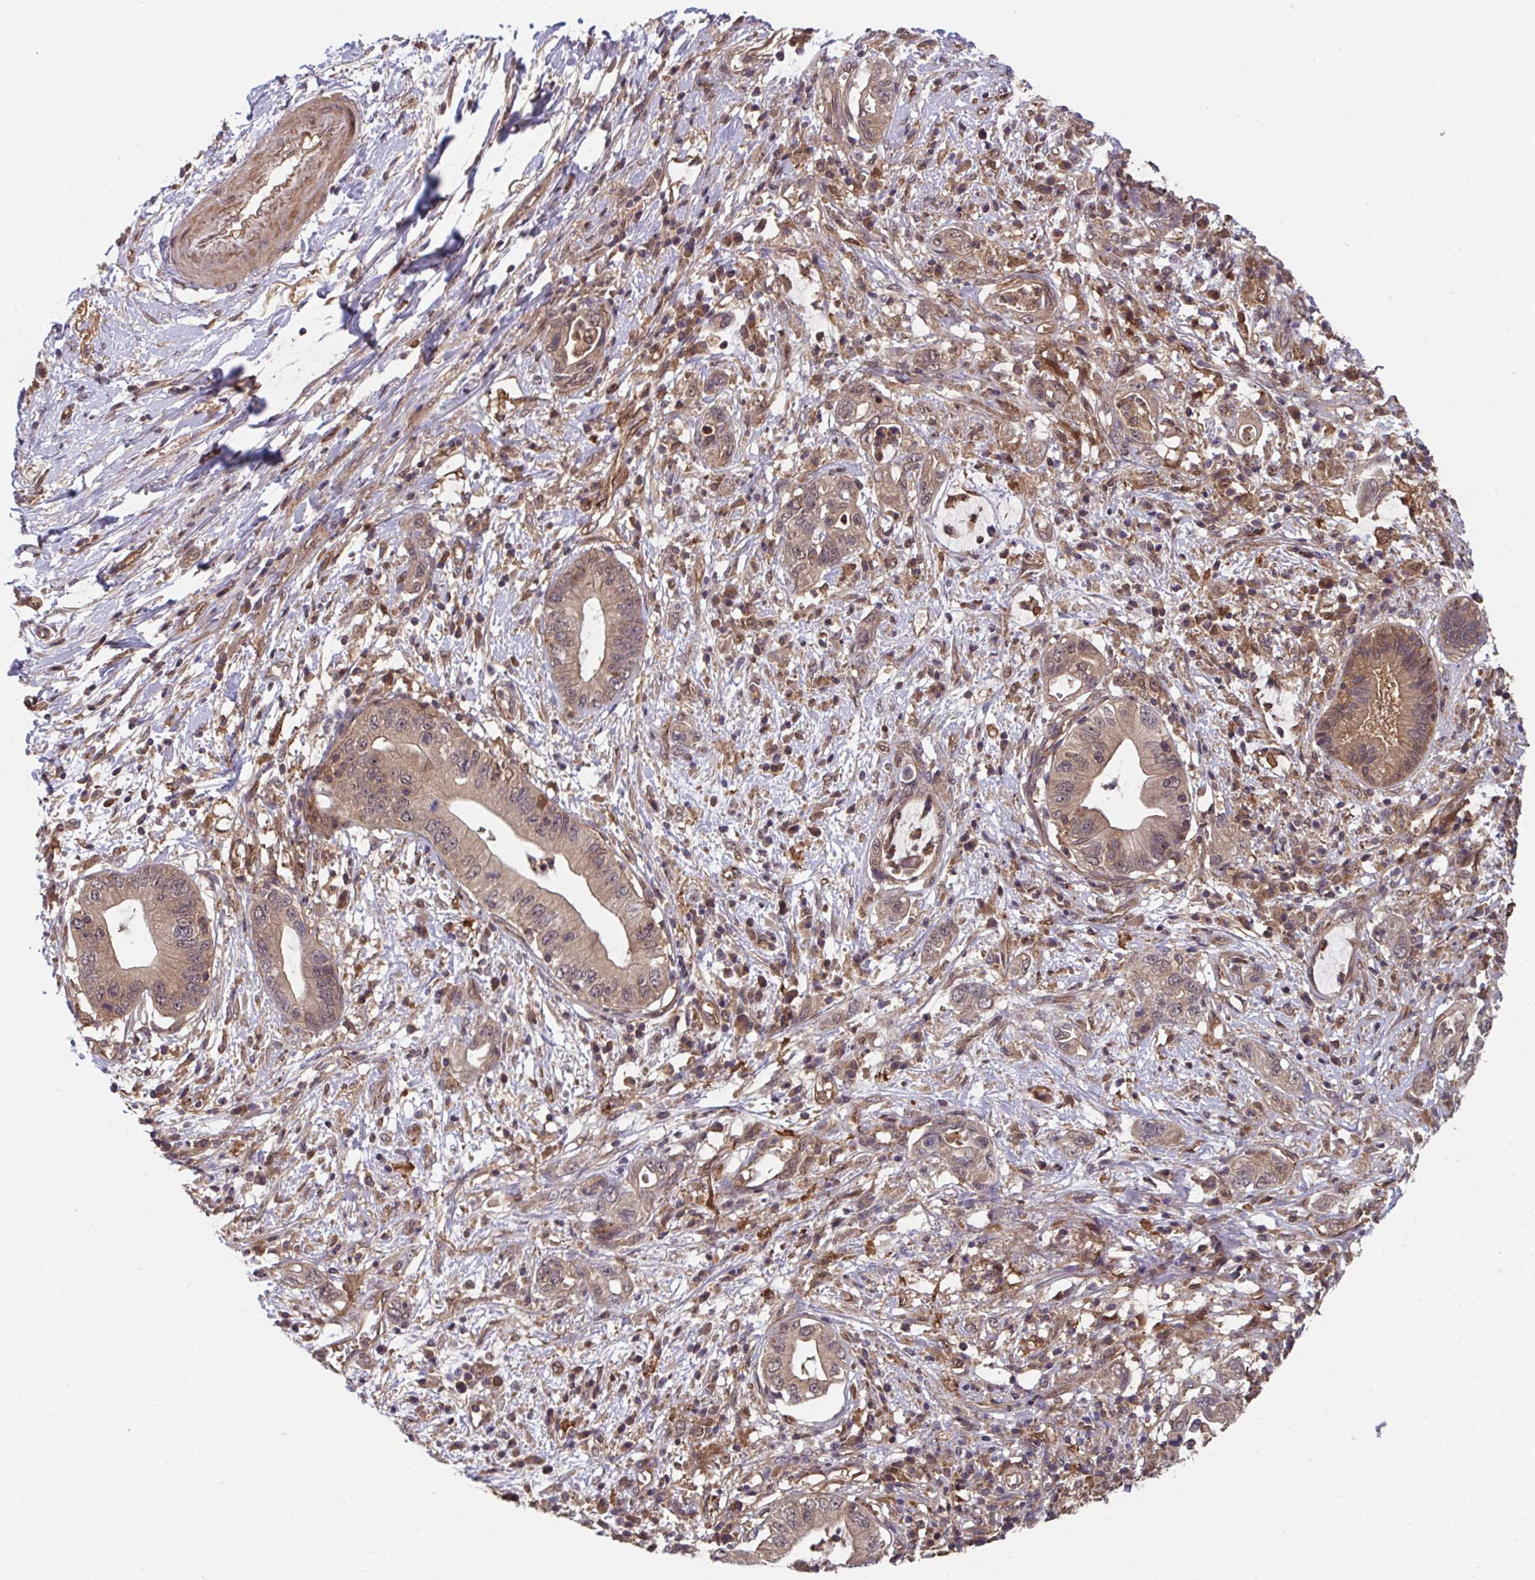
{"staining": {"intensity": "weak", "quantity": ">75%", "location": "cytoplasmic/membranous,nuclear"}, "tissue": "pancreatic cancer", "cell_type": "Tumor cells", "image_type": "cancer", "snomed": [{"axis": "morphology", "description": "Adenocarcinoma, NOS"}, {"axis": "topography", "description": "Pancreas"}], "caption": "Protein expression analysis of human adenocarcinoma (pancreatic) reveals weak cytoplasmic/membranous and nuclear expression in approximately >75% of tumor cells.", "gene": "TIGAR", "patient": {"sex": "female", "age": 72}}